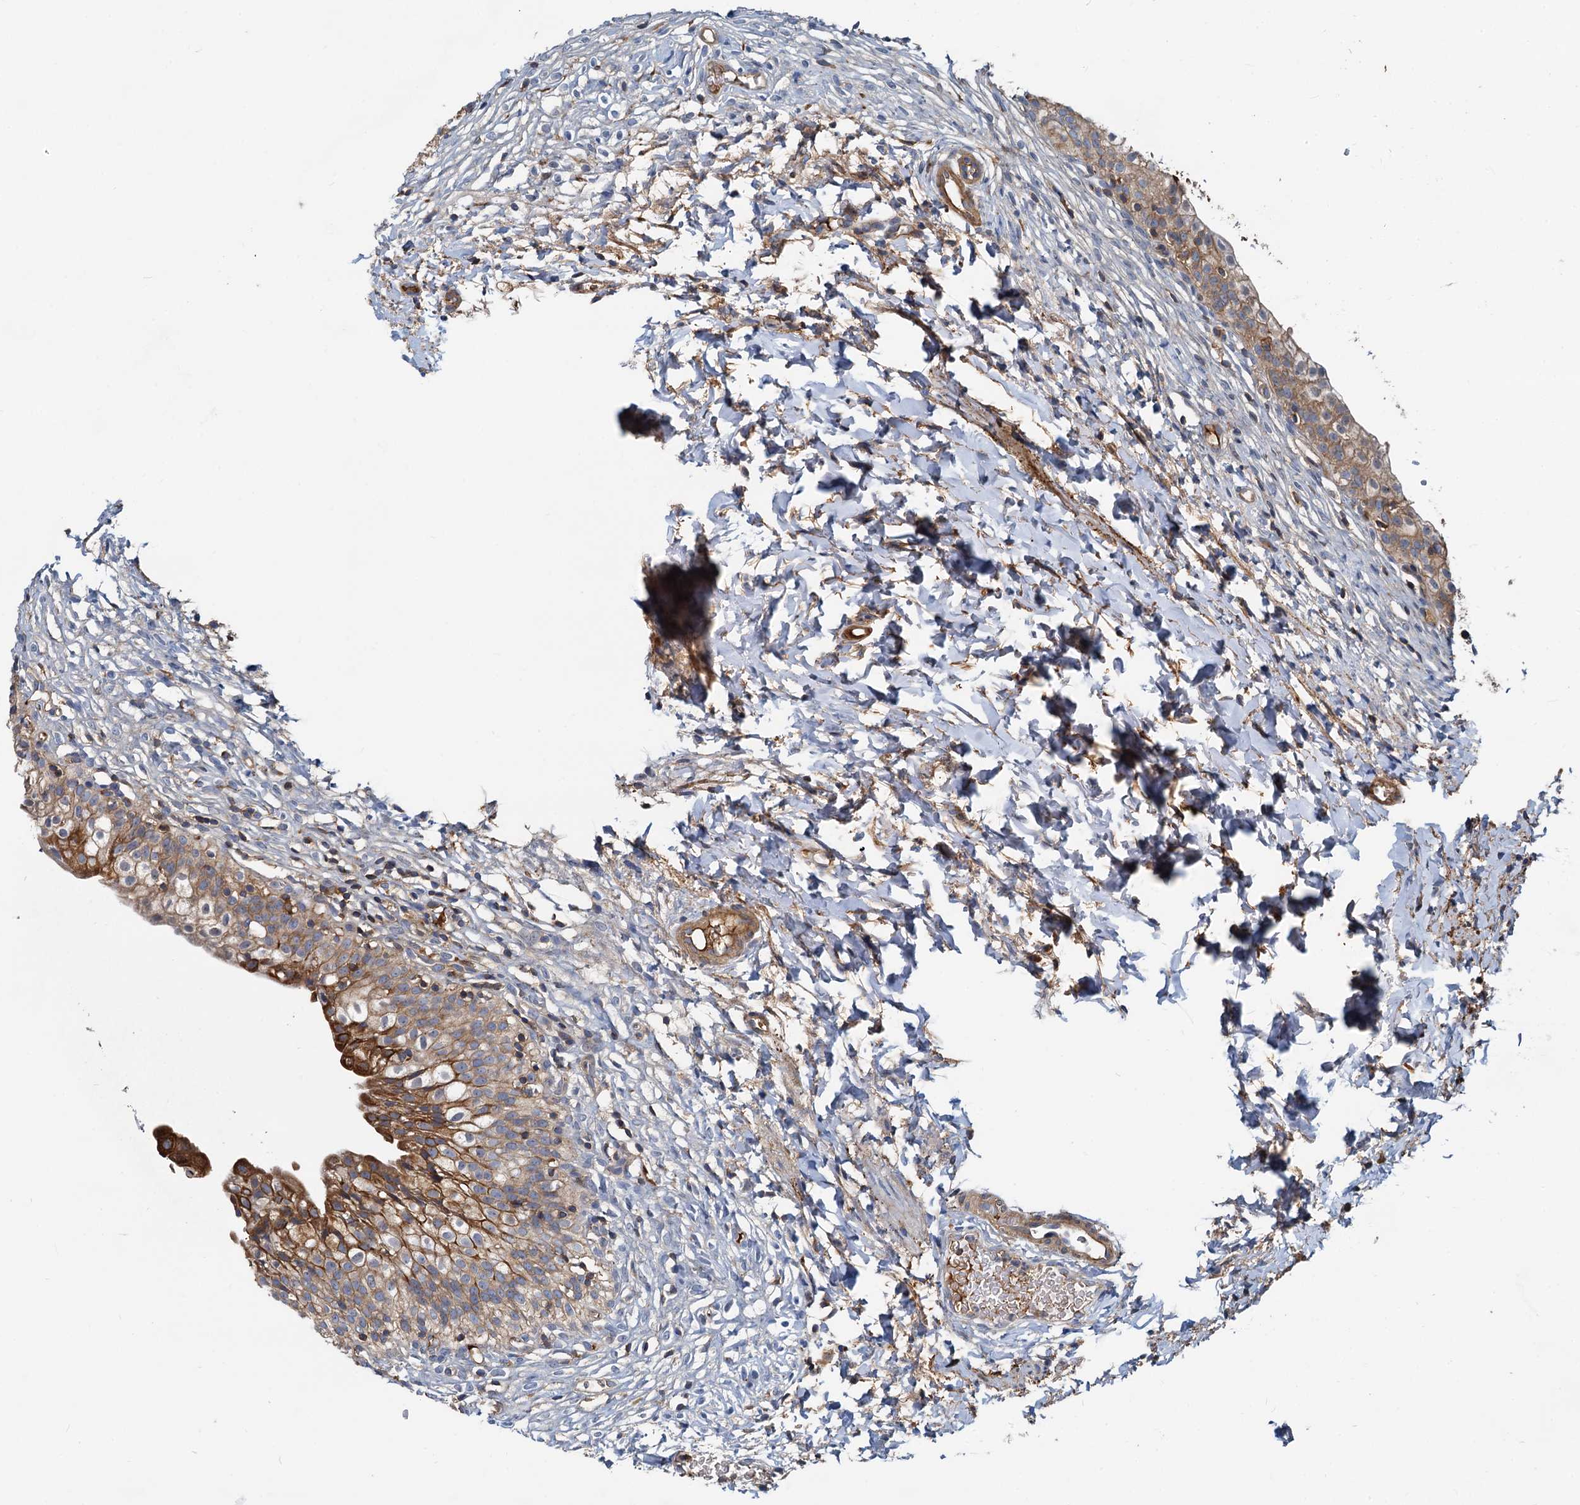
{"staining": {"intensity": "moderate", "quantity": ">75%", "location": "cytoplasmic/membranous"}, "tissue": "urinary bladder", "cell_type": "Urothelial cells", "image_type": "normal", "snomed": [{"axis": "morphology", "description": "Normal tissue, NOS"}, {"axis": "topography", "description": "Urinary bladder"}], "caption": "A photomicrograph showing moderate cytoplasmic/membranous staining in approximately >75% of urothelial cells in unremarkable urinary bladder, as visualized by brown immunohistochemical staining.", "gene": "LNX2", "patient": {"sex": "male", "age": 55}}